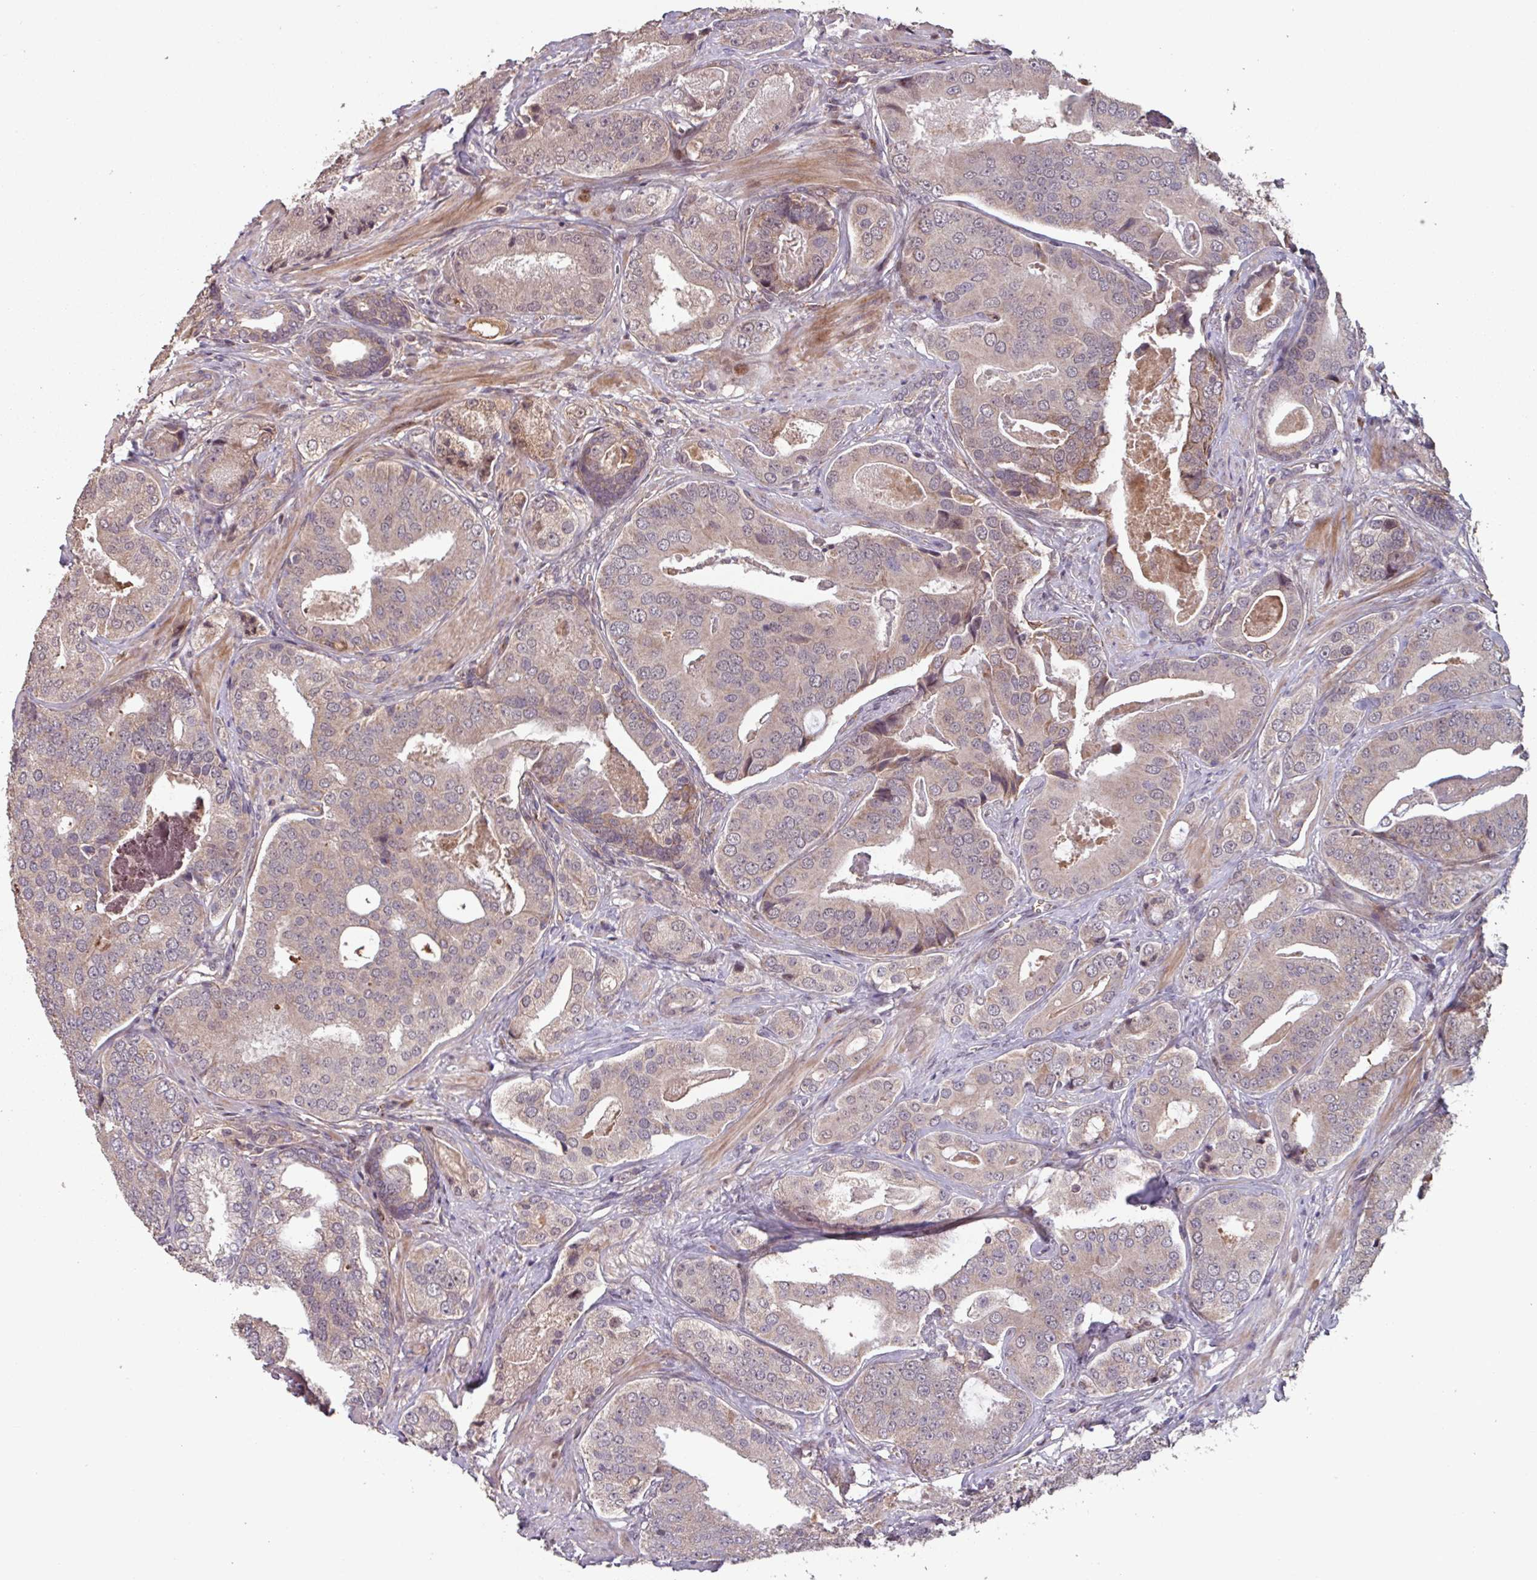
{"staining": {"intensity": "weak", "quantity": "25%-75%", "location": "cytoplasmic/membranous"}, "tissue": "prostate cancer", "cell_type": "Tumor cells", "image_type": "cancer", "snomed": [{"axis": "morphology", "description": "Adenocarcinoma, High grade"}, {"axis": "topography", "description": "Prostate"}], "caption": "Immunohistochemistry (DAB (3,3'-diaminobenzidine)) staining of human high-grade adenocarcinoma (prostate) reveals weak cytoplasmic/membranous protein positivity in approximately 25%-75% of tumor cells. (IHC, brightfield microscopy, high magnification).", "gene": "TMEM88", "patient": {"sex": "male", "age": 71}}